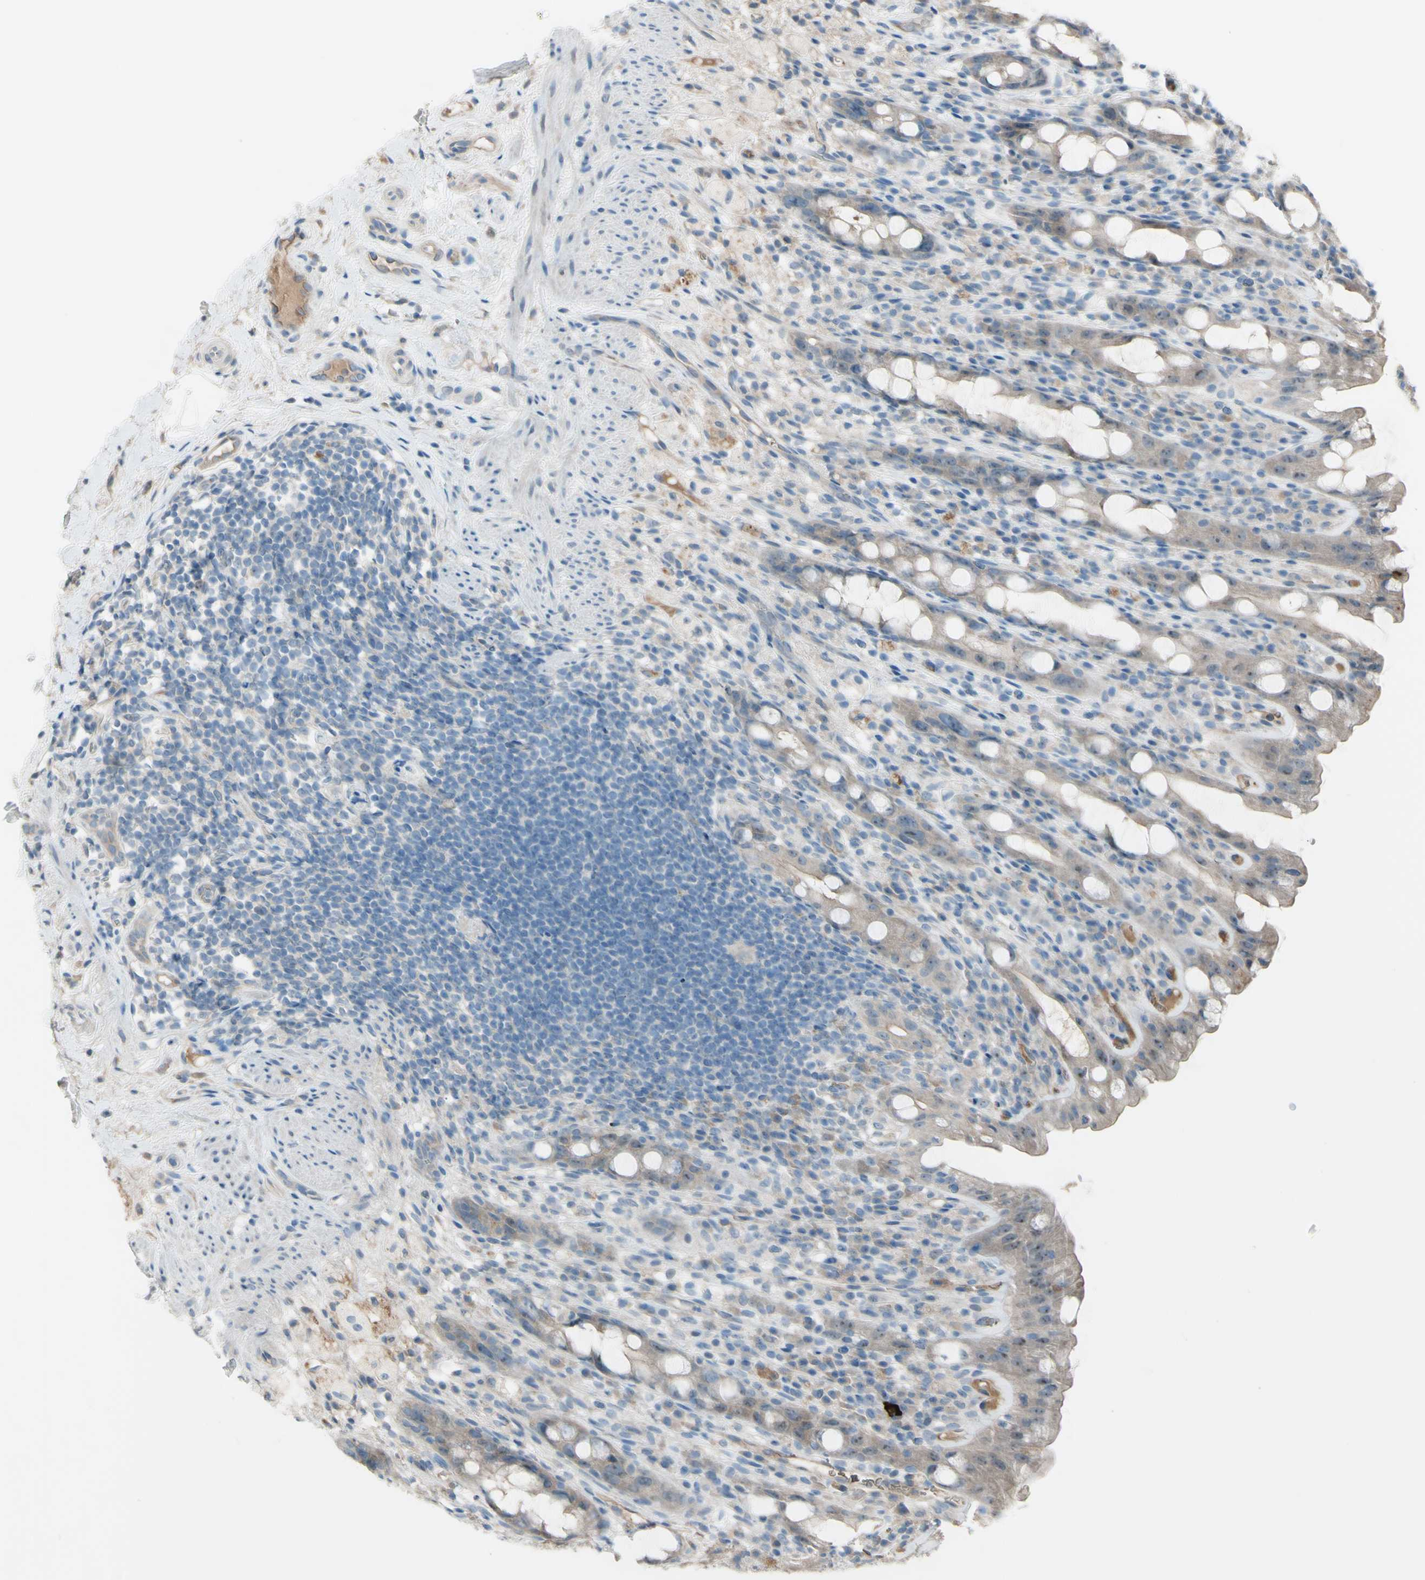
{"staining": {"intensity": "weak", "quantity": "25%-75%", "location": "cytoplasmic/membranous"}, "tissue": "rectum", "cell_type": "Glandular cells", "image_type": "normal", "snomed": [{"axis": "morphology", "description": "Normal tissue, NOS"}, {"axis": "topography", "description": "Rectum"}], "caption": "Rectum stained for a protein (brown) reveals weak cytoplasmic/membranous positive positivity in approximately 25%-75% of glandular cells.", "gene": "ATRN", "patient": {"sex": "male", "age": 44}}